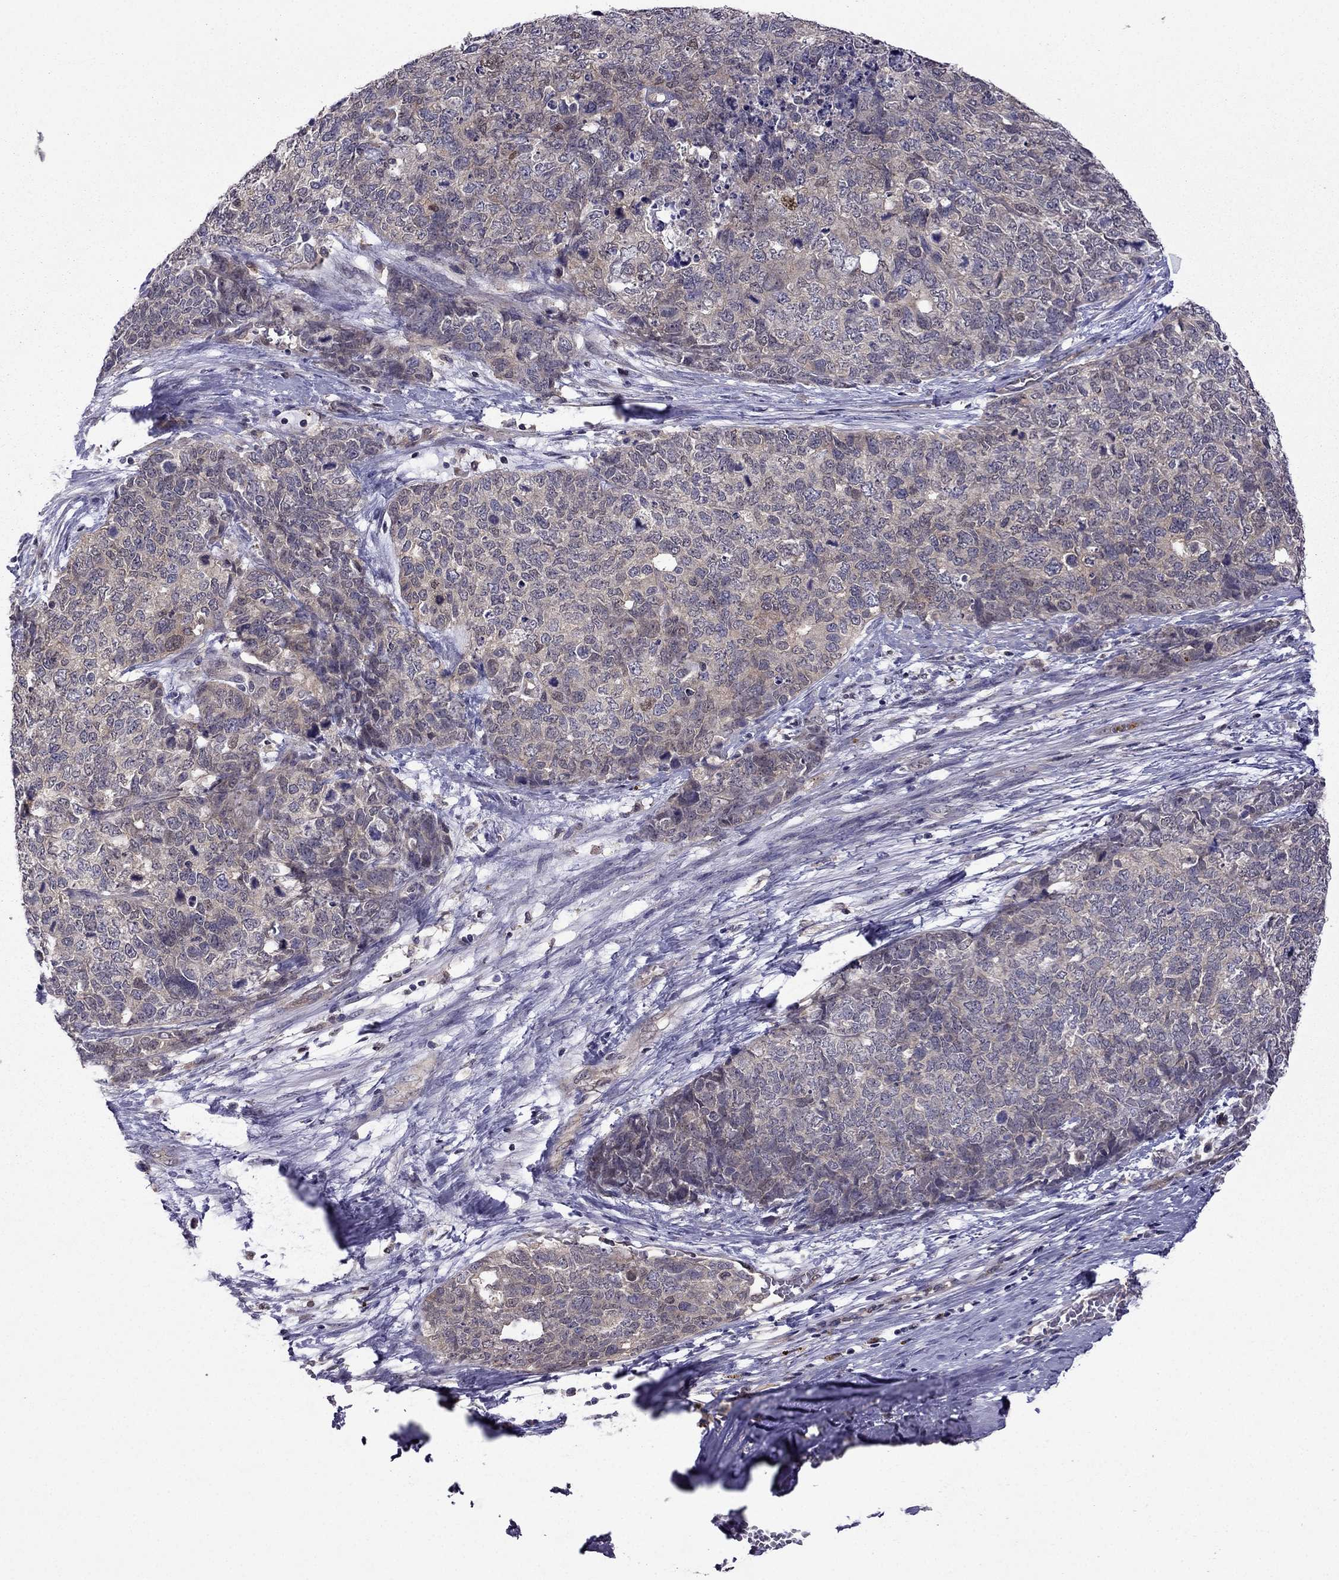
{"staining": {"intensity": "weak", "quantity": ">75%", "location": "cytoplasmic/membranous"}, "tissue": "cervical cancer", "cell_type": "Tumor cells", "image_type": "cancer", "snomed": [{"axis": "morphology", "description": "Squamous cell carcinoma, NOS"}, {"axis": "topography", "description": "Cervix"}], "caption": "This is a micrograph of immunohistochemistry (IHC) staining of squamous cell carcinoma (cervical), which shows weak positivity in the cytoplasmic/membranous of tumor cells.", "gene": "CDK5", "patient": {"sex": "female", "age": 63}}